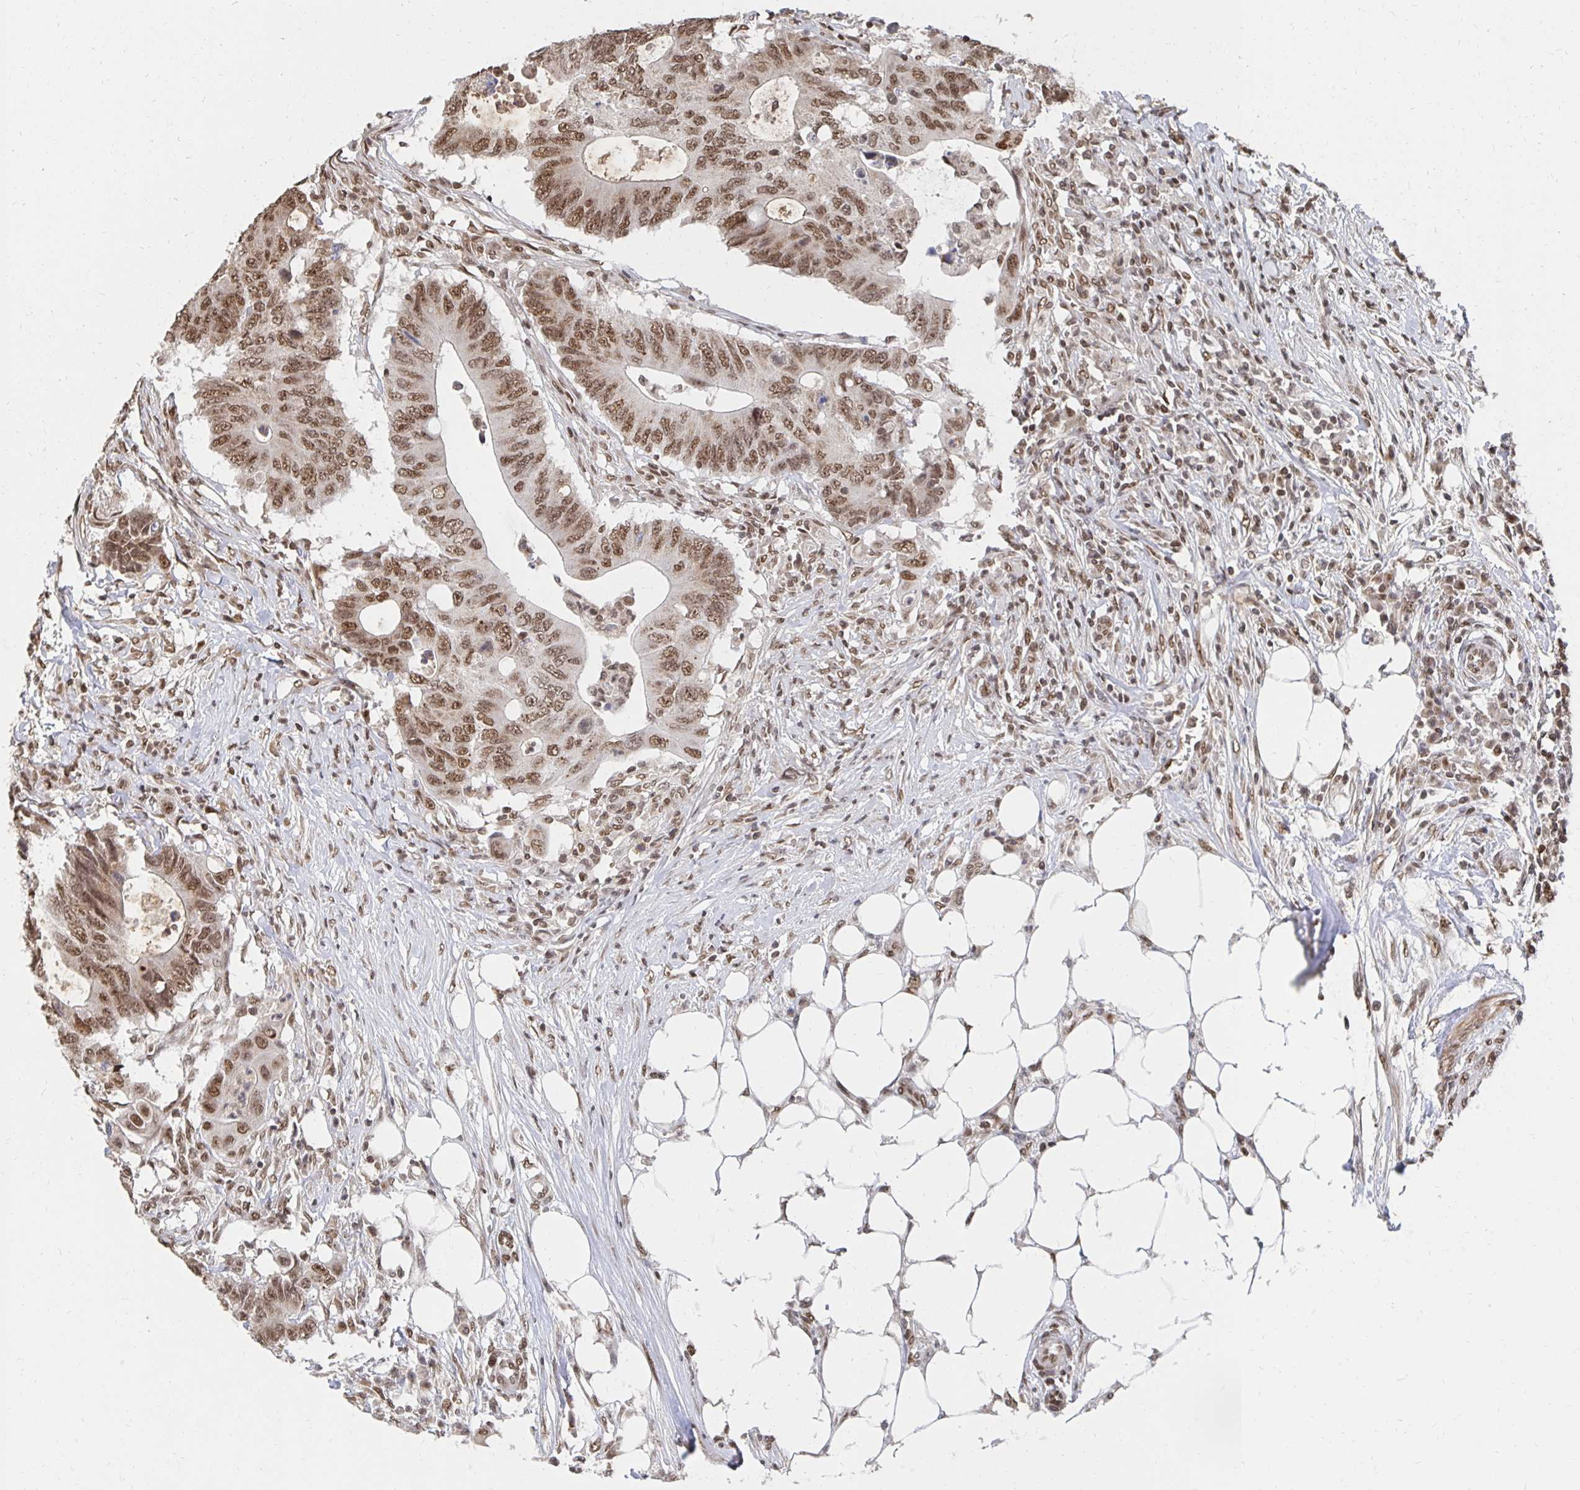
{"staining": {"intensity": "moderate", "quantity": ">75%", "location": "nuclear"}, "tissue": "colorectal cancer", "cell_type": "Tumor cells", "image_type": "cancer", "snomed": [{"axis": "morphology", "description": "Adenocarcinoma, NOS"}, {"axis": "topography", "description": "Colon"}], "caption": "Adenocarcinoma (colorectal) stained with immunohistochemistry reveals moderate nuclear expression in approximately >75% of tumor cells.", "gene": "GTF3C6", "patient": {"sex": "male", "age": 71}}